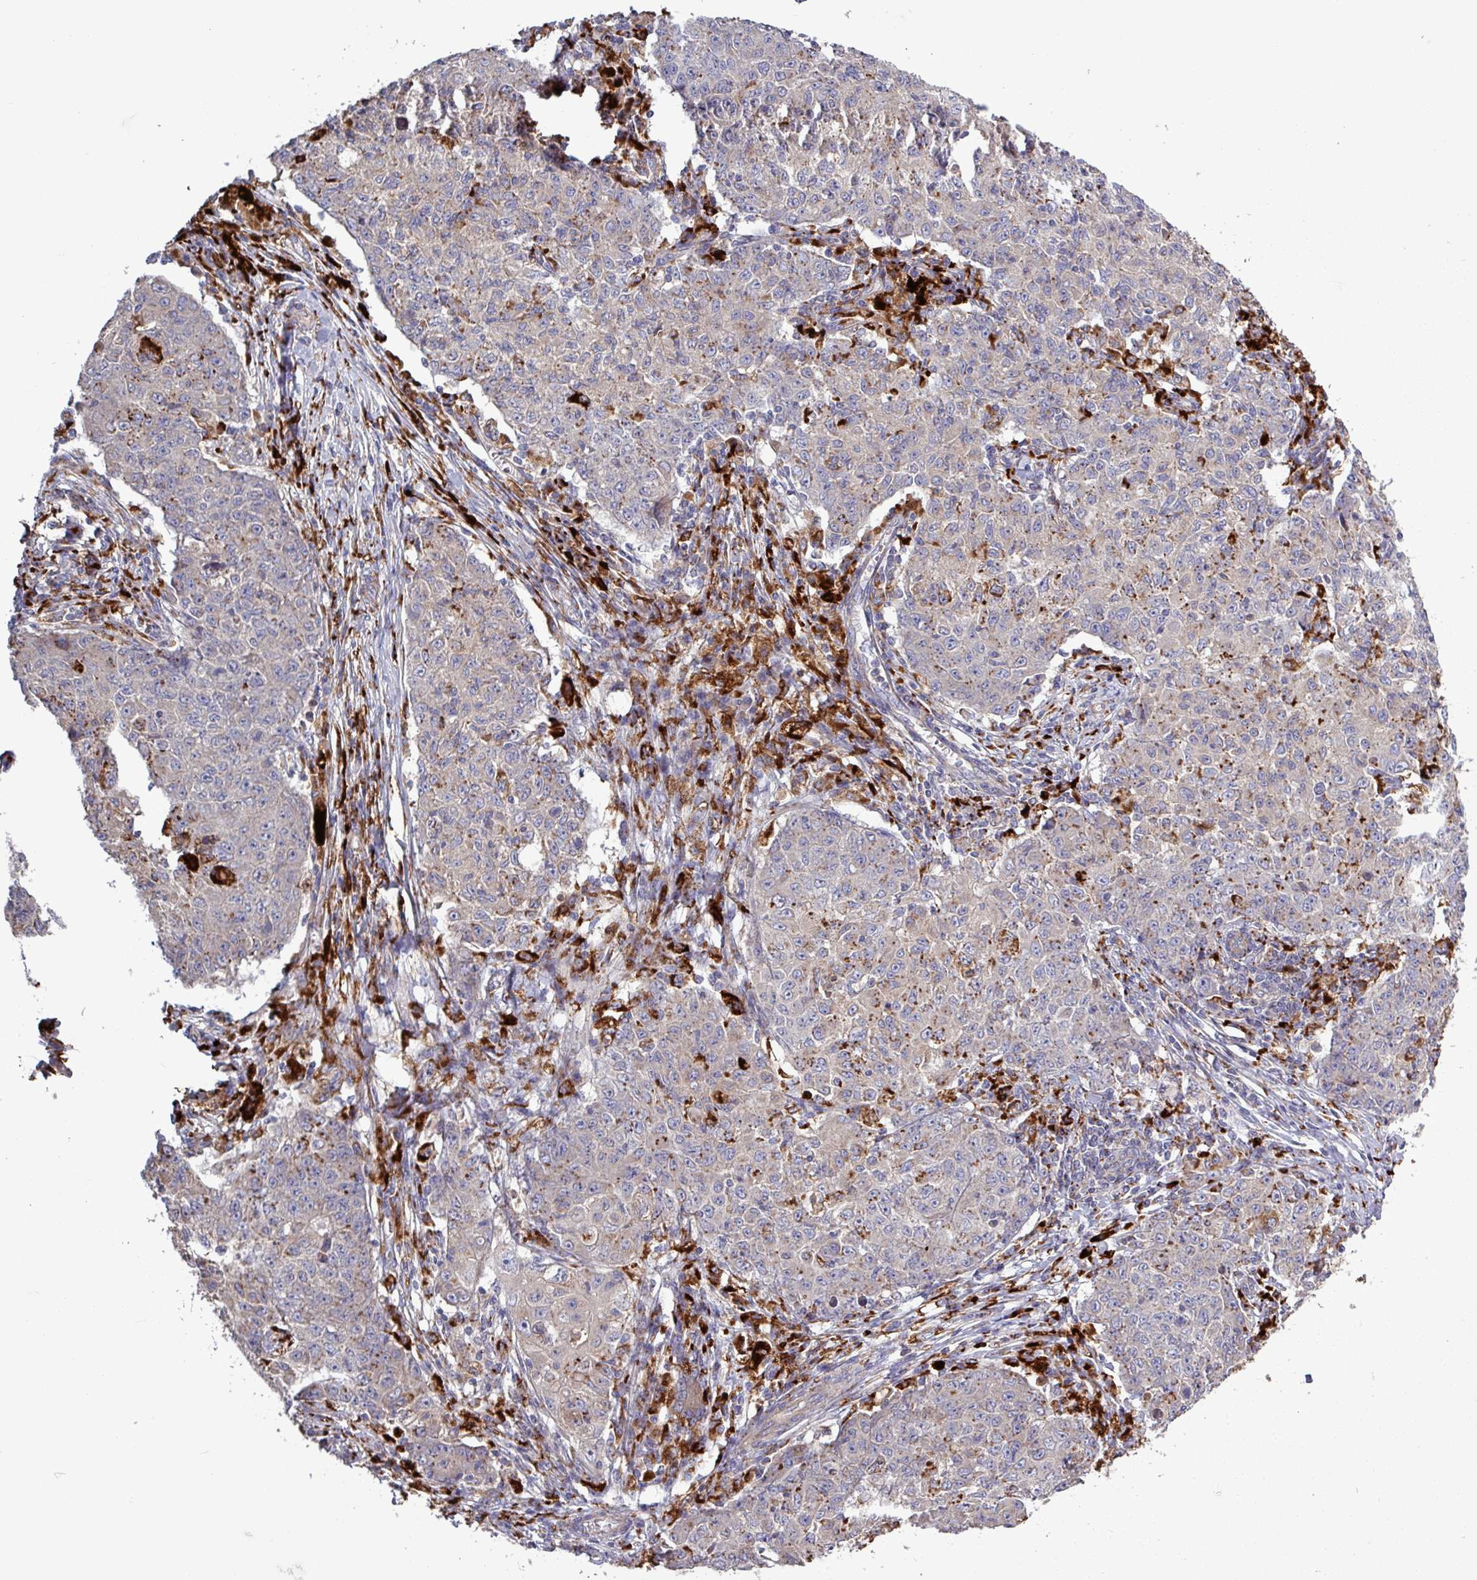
{"staining": {"intensity": "moderate", "quantity": "25%-75%", "location": "cytoplasmic/membranous"}, "tissue": "ovarian cancer", "cell_type": "Tumor cells", "image_type": "cancer", "snomed": [{"axis": "morphology", "description": "Carcinoma, endometroid"}, {"axis": "topography", "description": "Ovary"}], "caption": "Tumor cells exhibit moderate cytoplasmic/membranous expression in approximately 25%-75% of cells in ovarian cancer (endometroid carcinoma).", "gene": "PLIN2", "patient": {"sex": "female", "age": 42}}